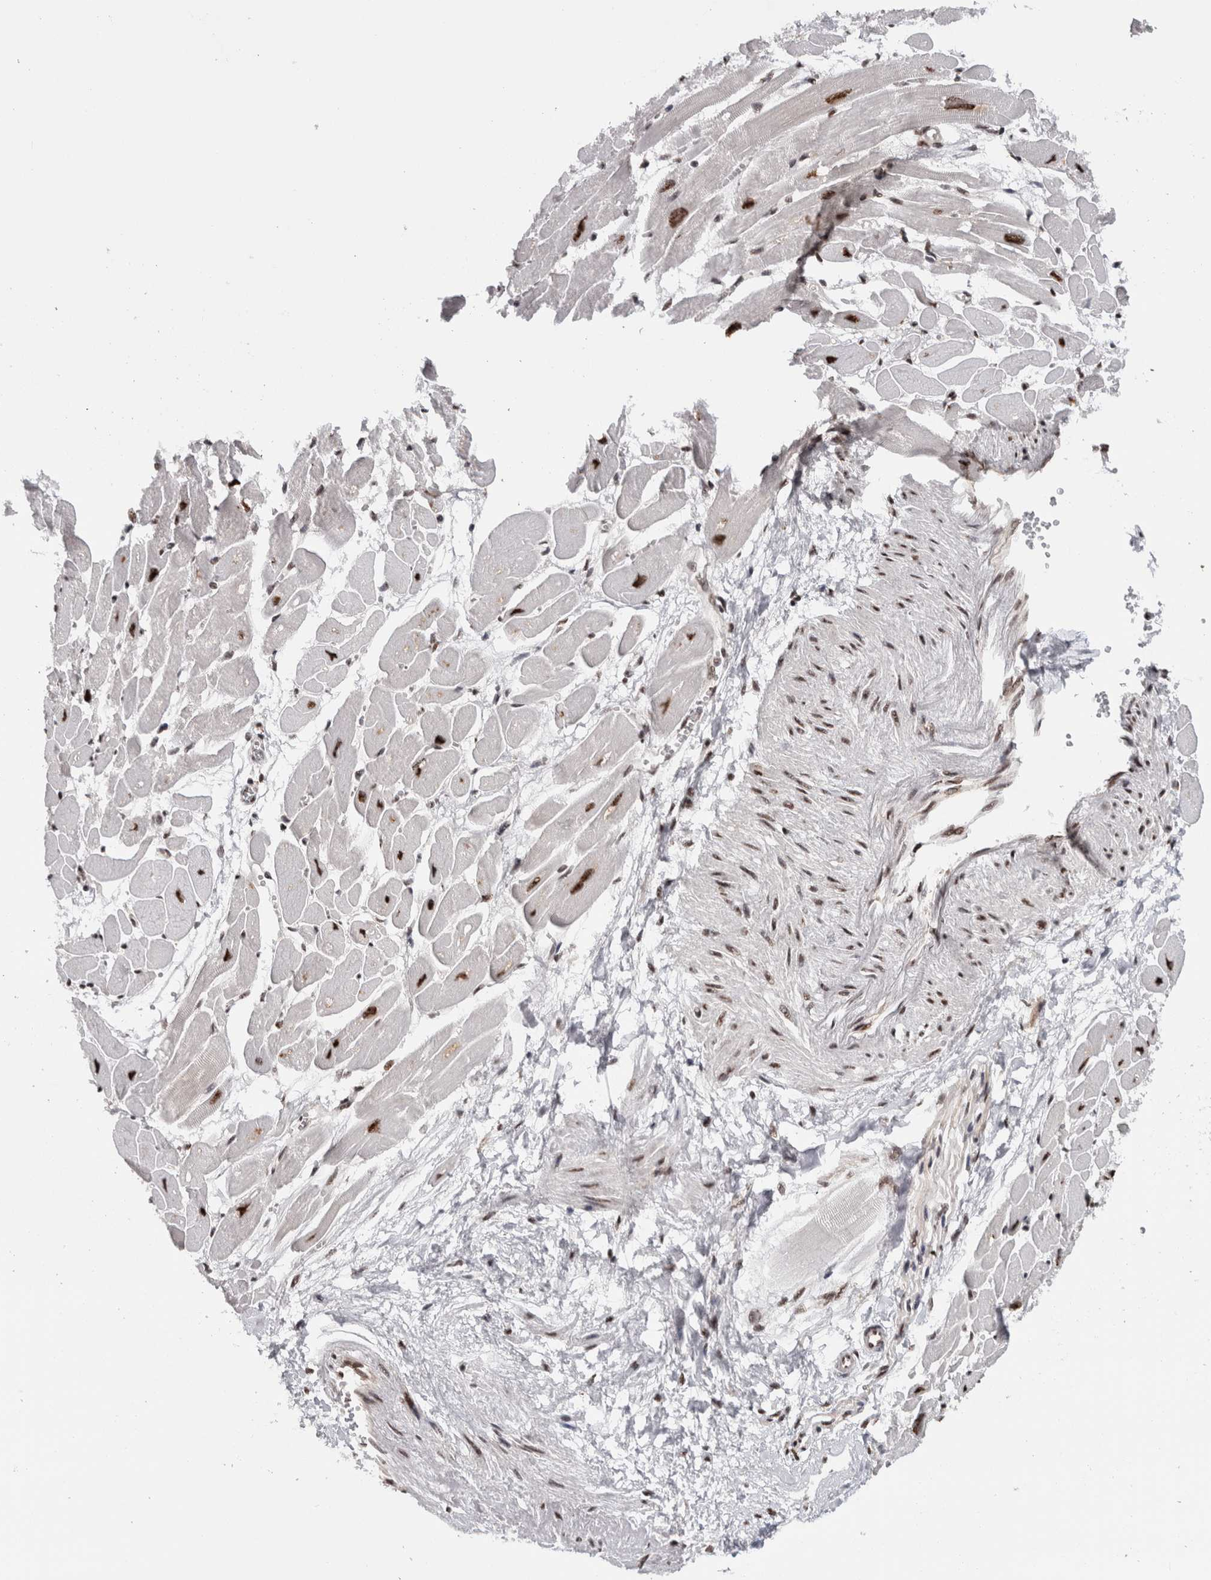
{"staining": {"intensity": "strong", "quantity": "25%-75%", "location": "cytoplasmic/membranous,nuclear"}, "tissue": "heart muscle", "cell_type": "Cardiomyocytes", "image_type": "normal", "snomed": [{"axis": "morphology", "description": "Normal tissue, NOS"}, {"axis": "topography", "description": "Heart"}], "caption": "The image reveals staining of benign heart muscle, revealing strong cytoplasmic/membranous,nuclear protein staining (brown color) within cardiomyocytes. The protein of interest is shown in brown color, while the nuclei are stained blue.", "gene": "MKNK1", "patient": {"sex": "female", "age": 54}}